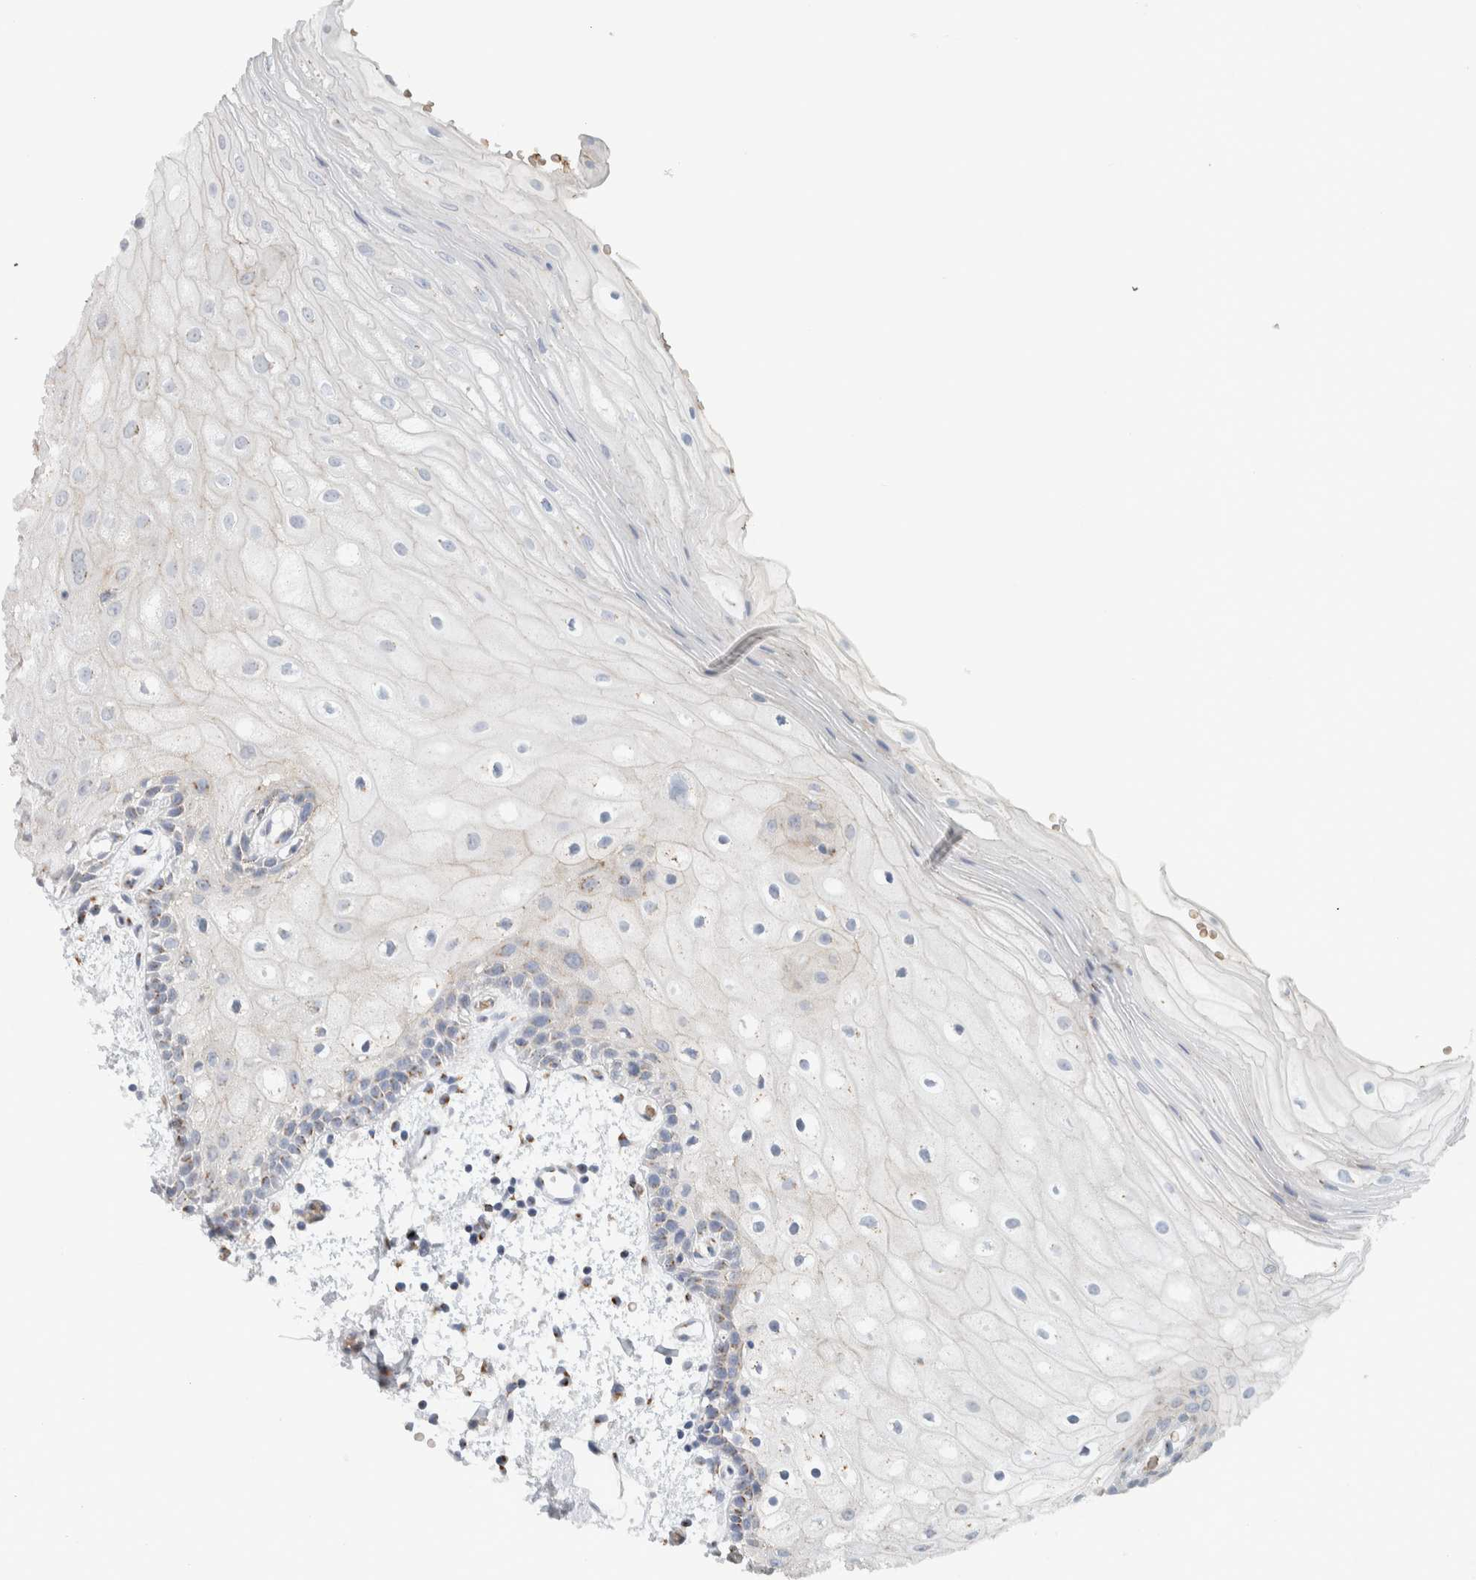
{"staining": {"intensity": "weak", "quantity": "<25%", "location": "cytoplasmic/membranous"}, "tissue": "oral mucosa", "cell_type": "Squamous epithelial cells", "image_type": "normal", "snomed": [{"axis": "morphology", "description": "Normal tissue, NOS"}, {"axis": "topography", "description": "Oral tissue"}], "caption": "Immunohistochemical staining of unremarkable human oral mucosa displays no significant staining in squamous epithelial cells.", "gene": "SLC38A10", "patient": {"sex": "male", "age": 52}}